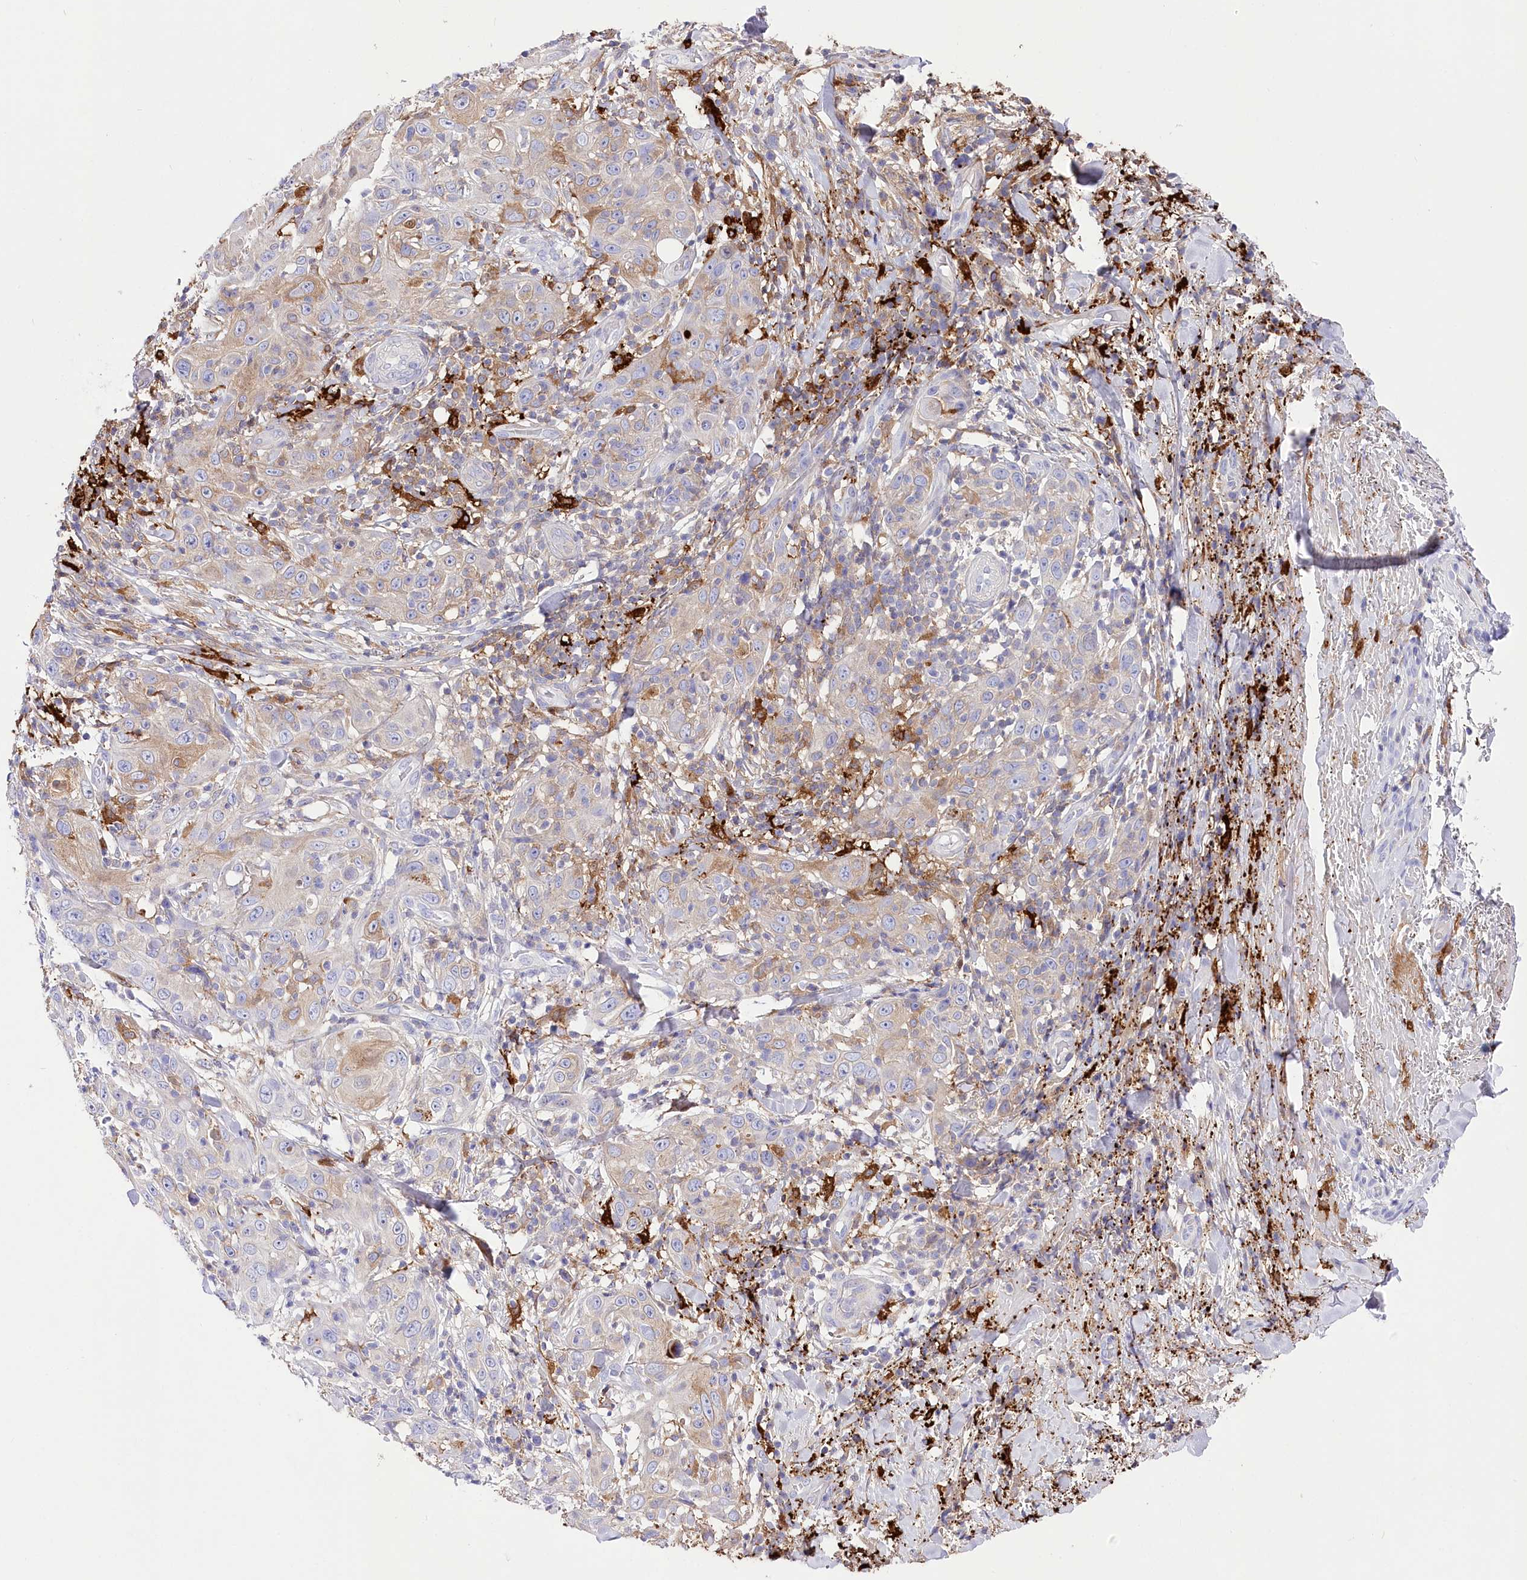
{"staining": {"intensity": "weak", "quantity": "25%-75%", "location": "cytoplasmic/membranous"}, "tissue": "skin cancer", "cell_type": "Tumor cells", "image_type": "cancer", "snomed": [{"axis": "morphology", "description": "Squamous cell carcinoma, NOS"}, {"axis": "topography", "description": "Skin"}], "caption": "Immunohistochemistry (IHC) photomicrograph of neoplastic tissue: human skin cancer stained using IHC exhibits low levels of weak protein expression localized specifically in the cytoplasmic/membranous of tumor cells, appearing as a cytoplasmic/membranous brown color.", "gene": "DNAJC19", "patient": {"sex": "female", "age": 88}}